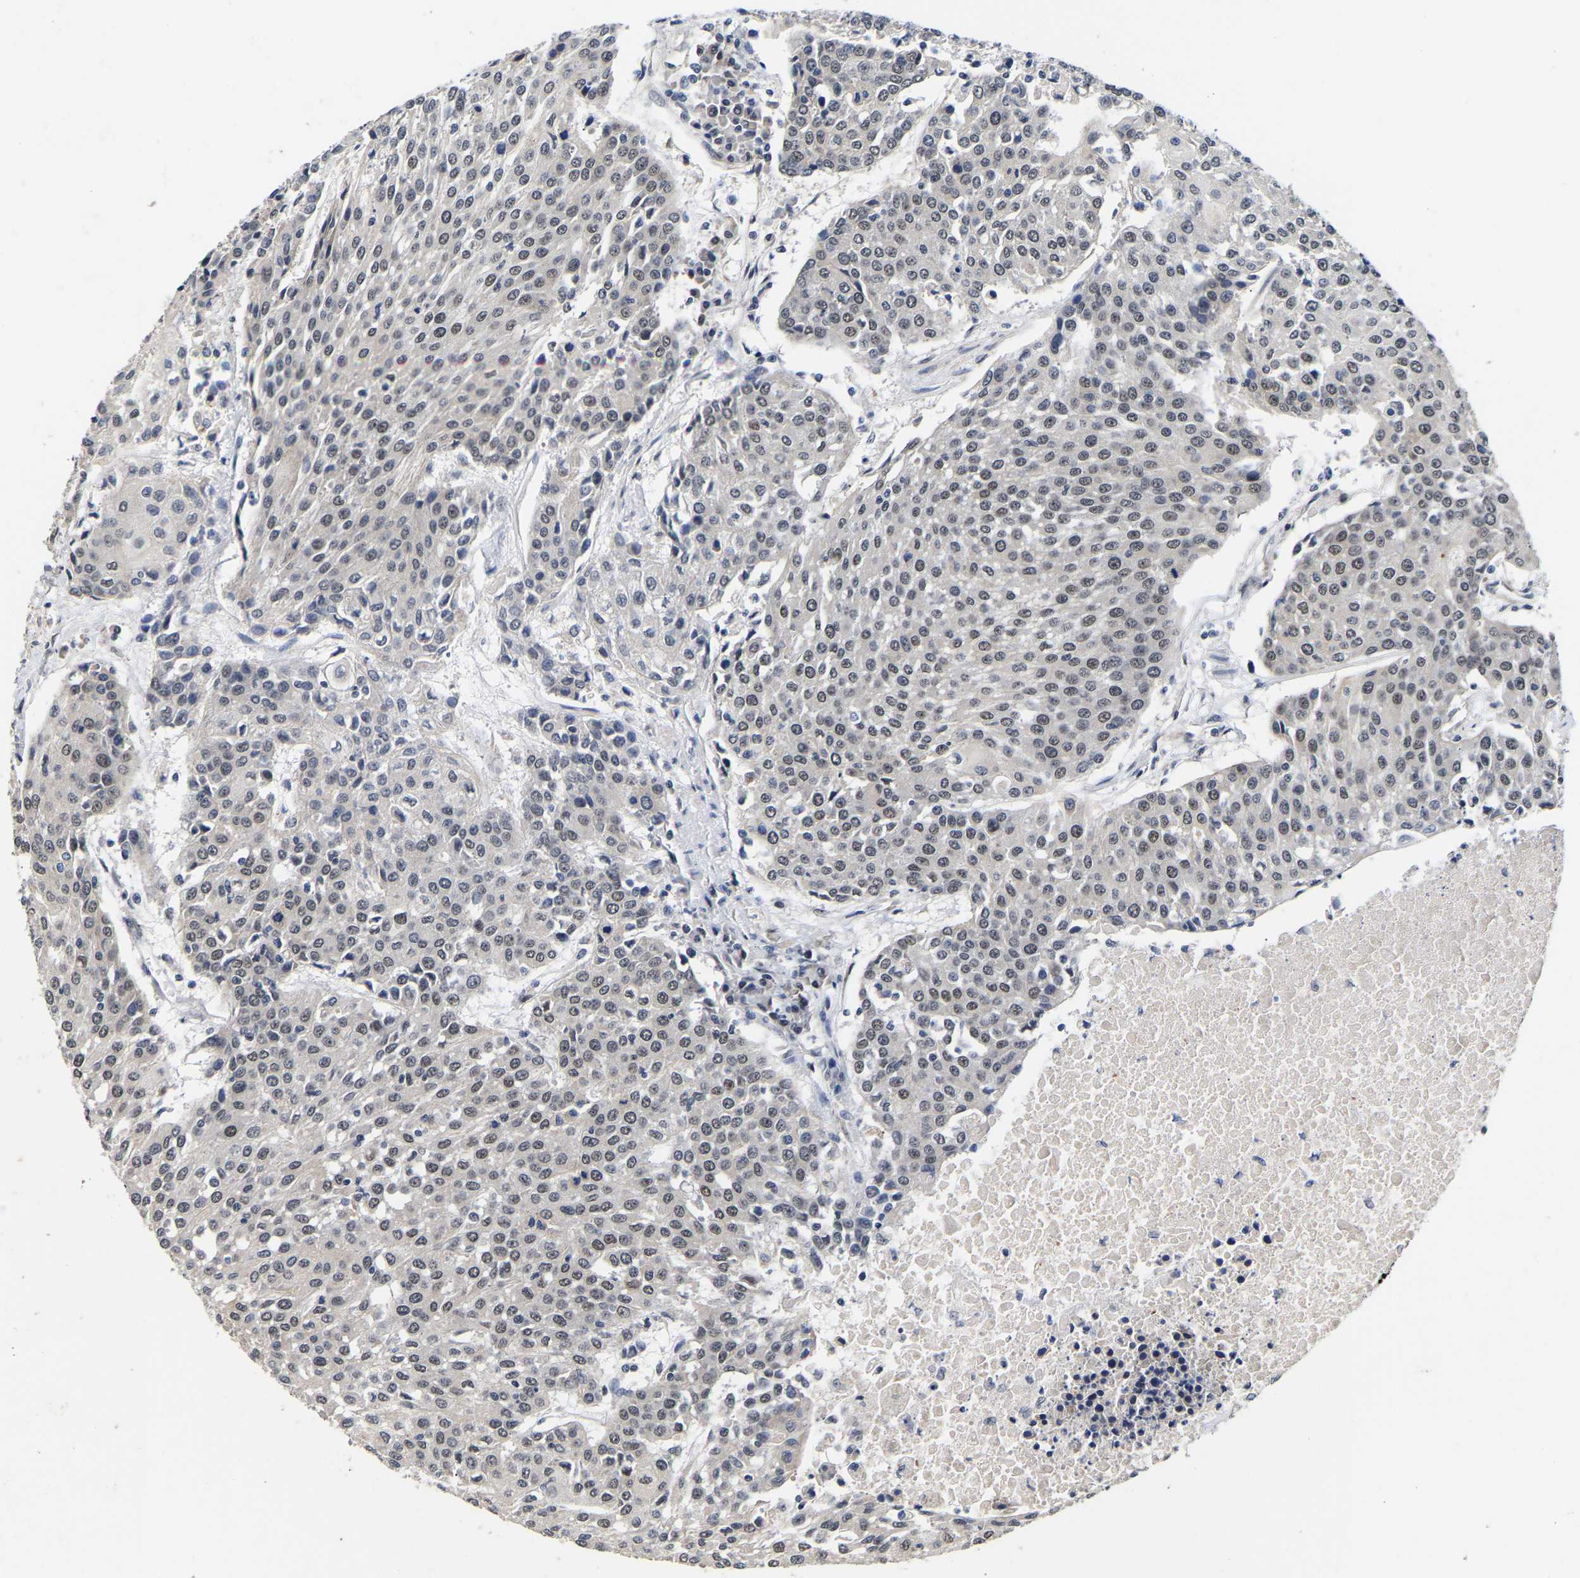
{"staining": {"intensity": "weak", "quantity": "25%-75%", "location": "nuclear"}, "tissue": "urothelial cancer", "cell_type": "Tumor cells", "image_type": "cancer", "snomed": [{"axis": "morphology", "description": "Urothelial carcinoma, High grade"}, {"axis": "topography", "description": "Urinary bladder"}], "caption": "Urothelial cancer stained for a protein (brown) exhibits weak nuclear positive staining in about 25%-75% of tumor cells.", "gene": "METTL16", "patient": {"sex": "female", "age": 85}}